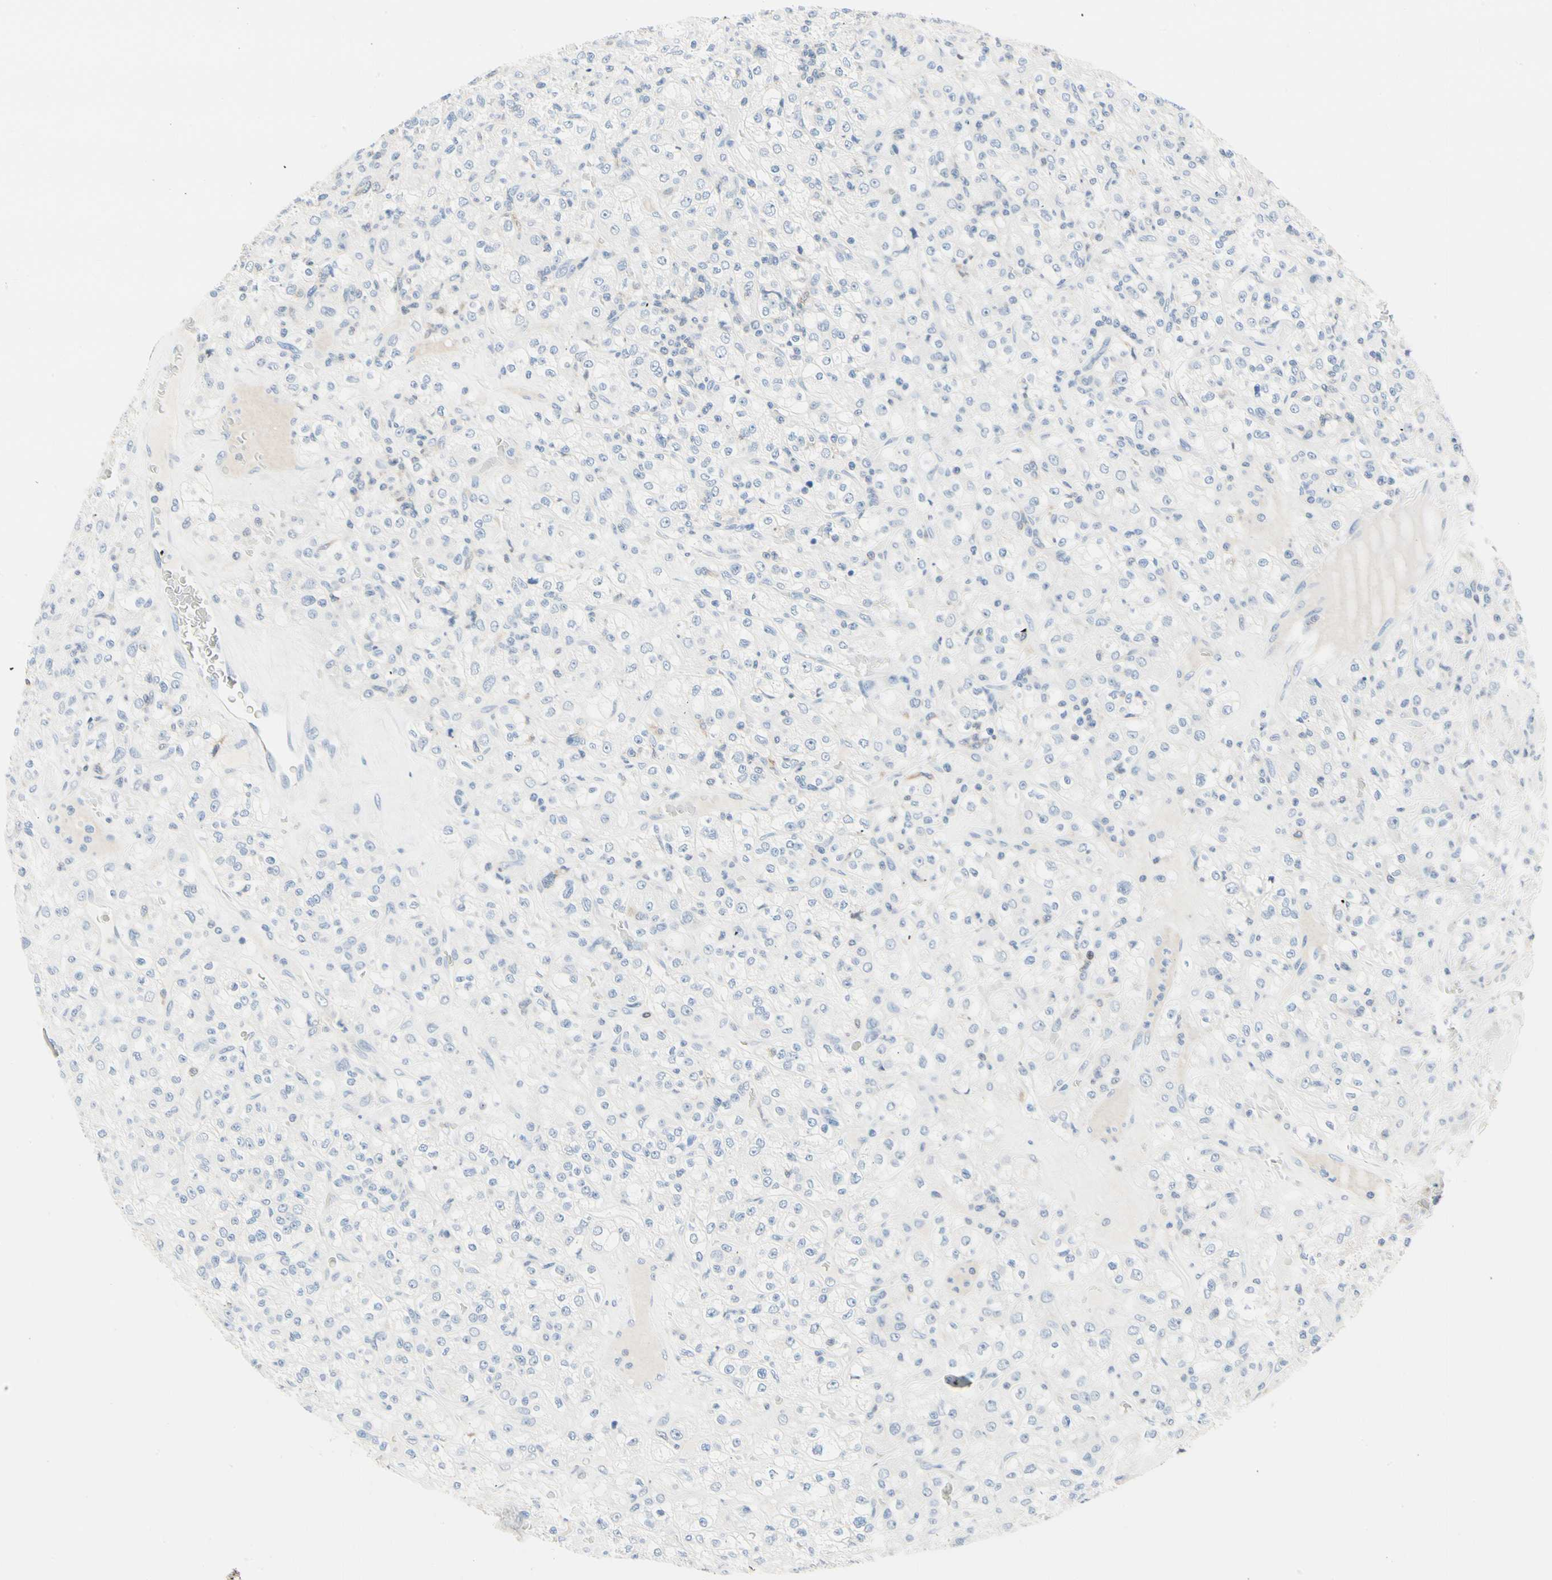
{"staining": {"intensity": "negative", "quantity": "none", "location": "none"}, "tissue": "renal cancer", "cell_type": "Tumor cells", "image_type": "cancer", "snomed": [{"axis": "morphology", "description": "Normal tissue, NOS"}, {"axis": "morphology", "description": "Adenocarcinoma, NOS"}, {"axis": "topography", "description": "Kidney"}], "caption": "Immunohistochemical staining of adenocarcinoma (renal) exhibits no significant staining in tumor cells. (DAB IHC, high magnification).", "gene": "NFATC2", "patient": {"sex": "female", "age": 72}}